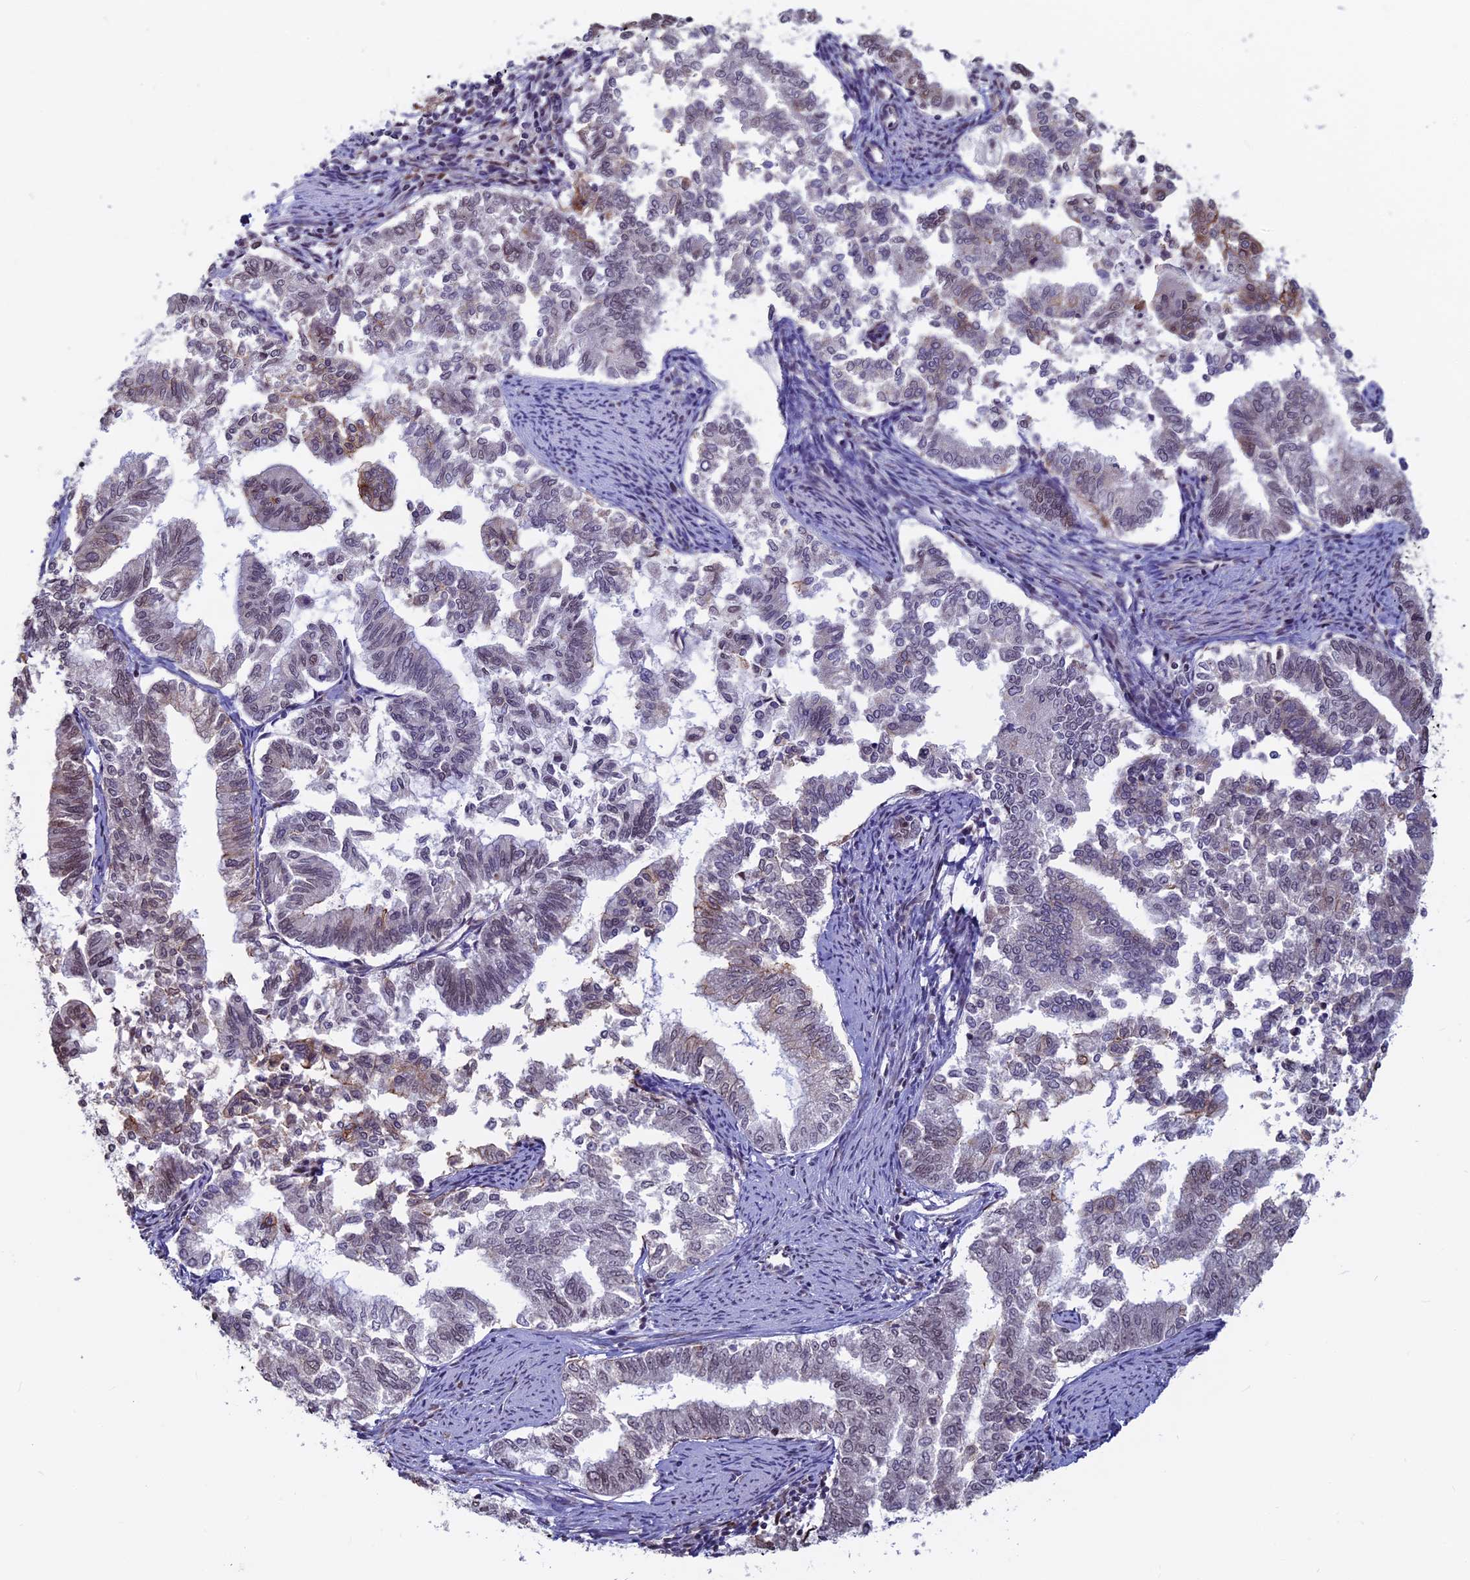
{"staining": {"intensity": "weak", "quantity": "25%-75%", "location": "nuclear"}, "tissue": "endometrial cancer", "cell_type": "Tumor cells", "image_type": "cancer", "snomed": [{"axis": "morphology", "description": "Adenocarcinoma, NOS"}, {"axis": "topography", "description": "Endometrium"}], "caption": "Immunohistochemical staining of endometrial cancer reveals weak nuclear protein staining in about 25%-75% of tumor cells.", "gene": "SPIRE1", "patient": {"sex": "female", "age": 79}}